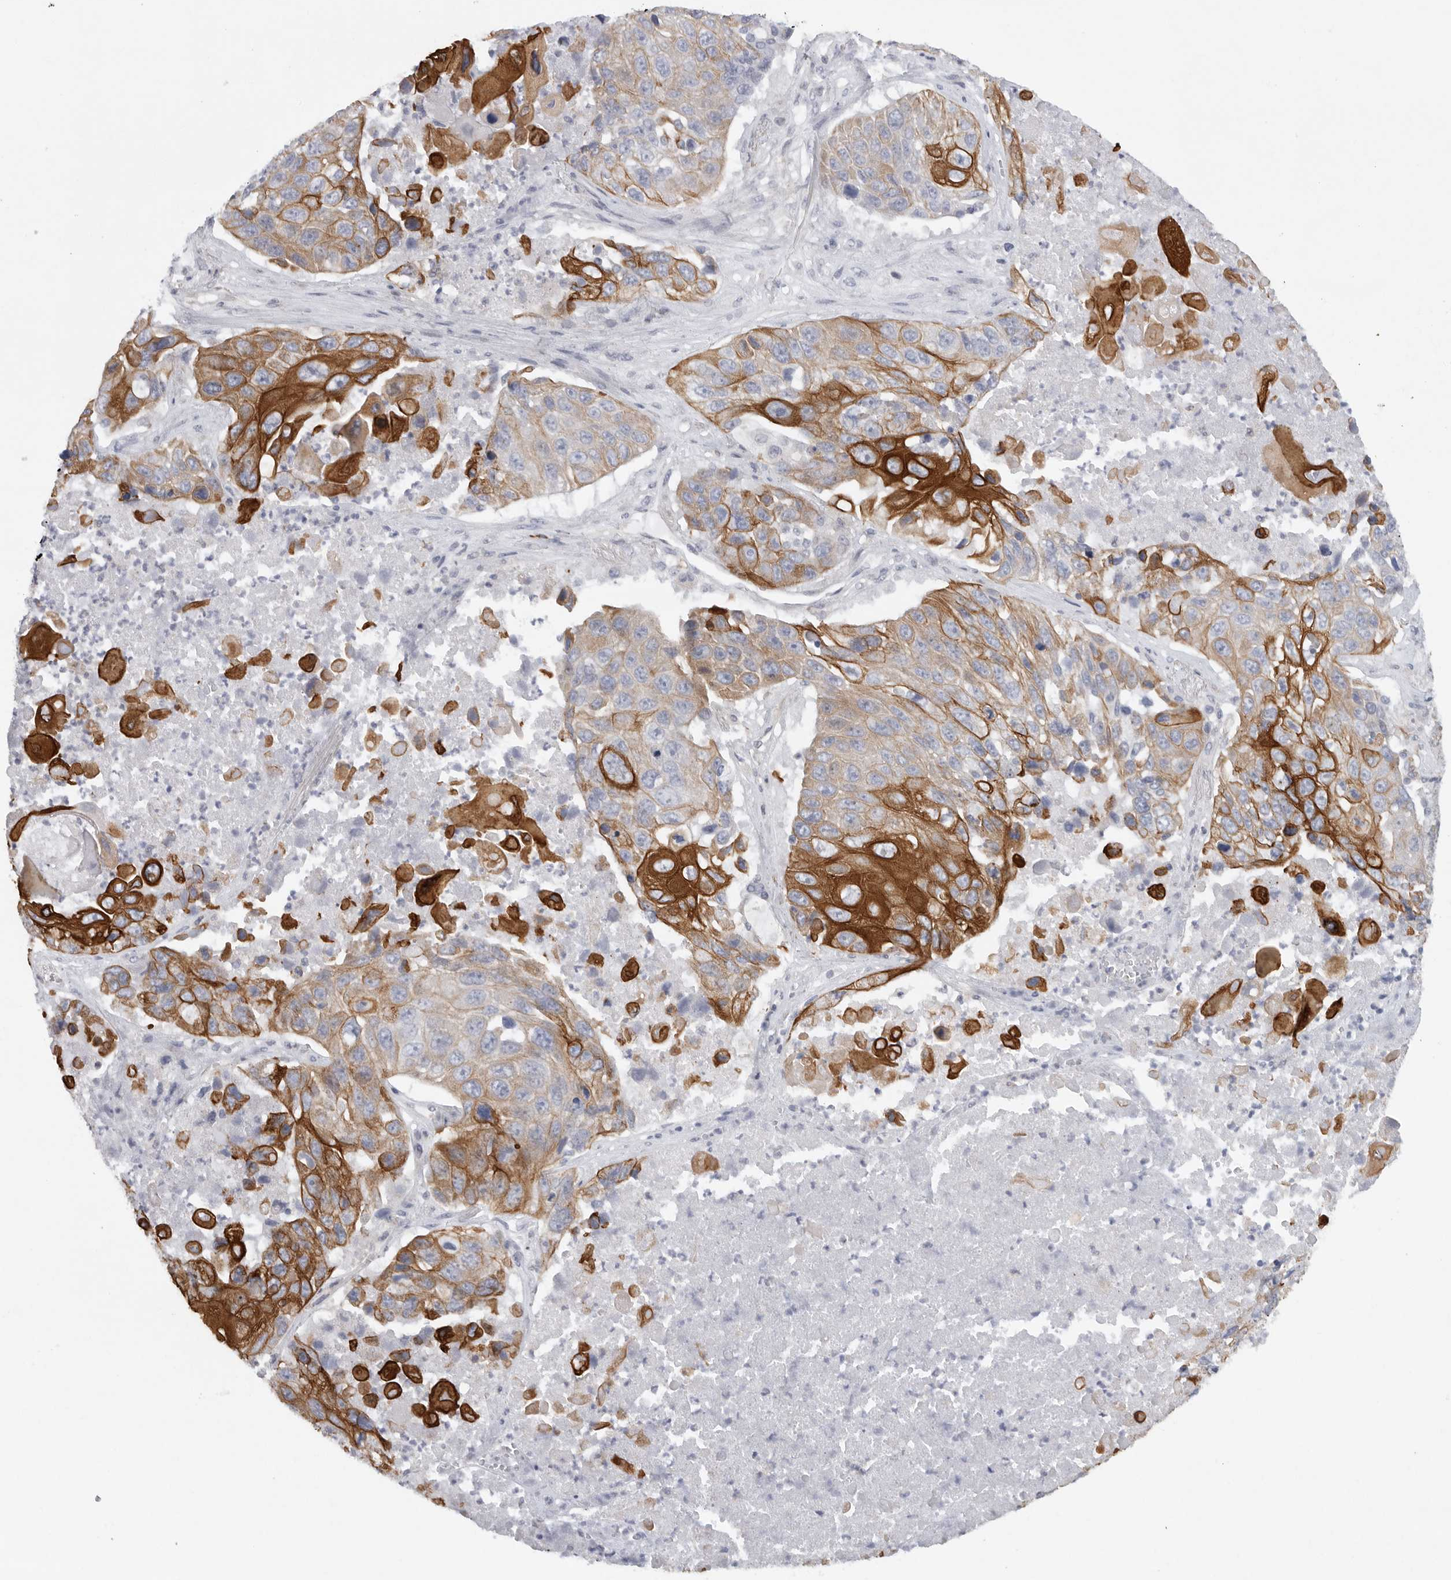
{"staining": {"intensity": "strong", "quantity": "25%-75%", "location": "cytoplasmic/membranous"}, "tissue": "lung cancer", "cell_type": "Tumor cells", "image_type": "cancer", "snomed": [{"axis": "morphology", "description": "Squamous cell carcinoma, NOS"}, {"axis": "topography", "description": "Lung"}], "caption": "Tumor cells show strong cytoplasmic/membranous staining in approximately 25%-75% of cells in lung cancer.", "gene": "TMEM69", "patient": {"sex": "male", "age": 61}}